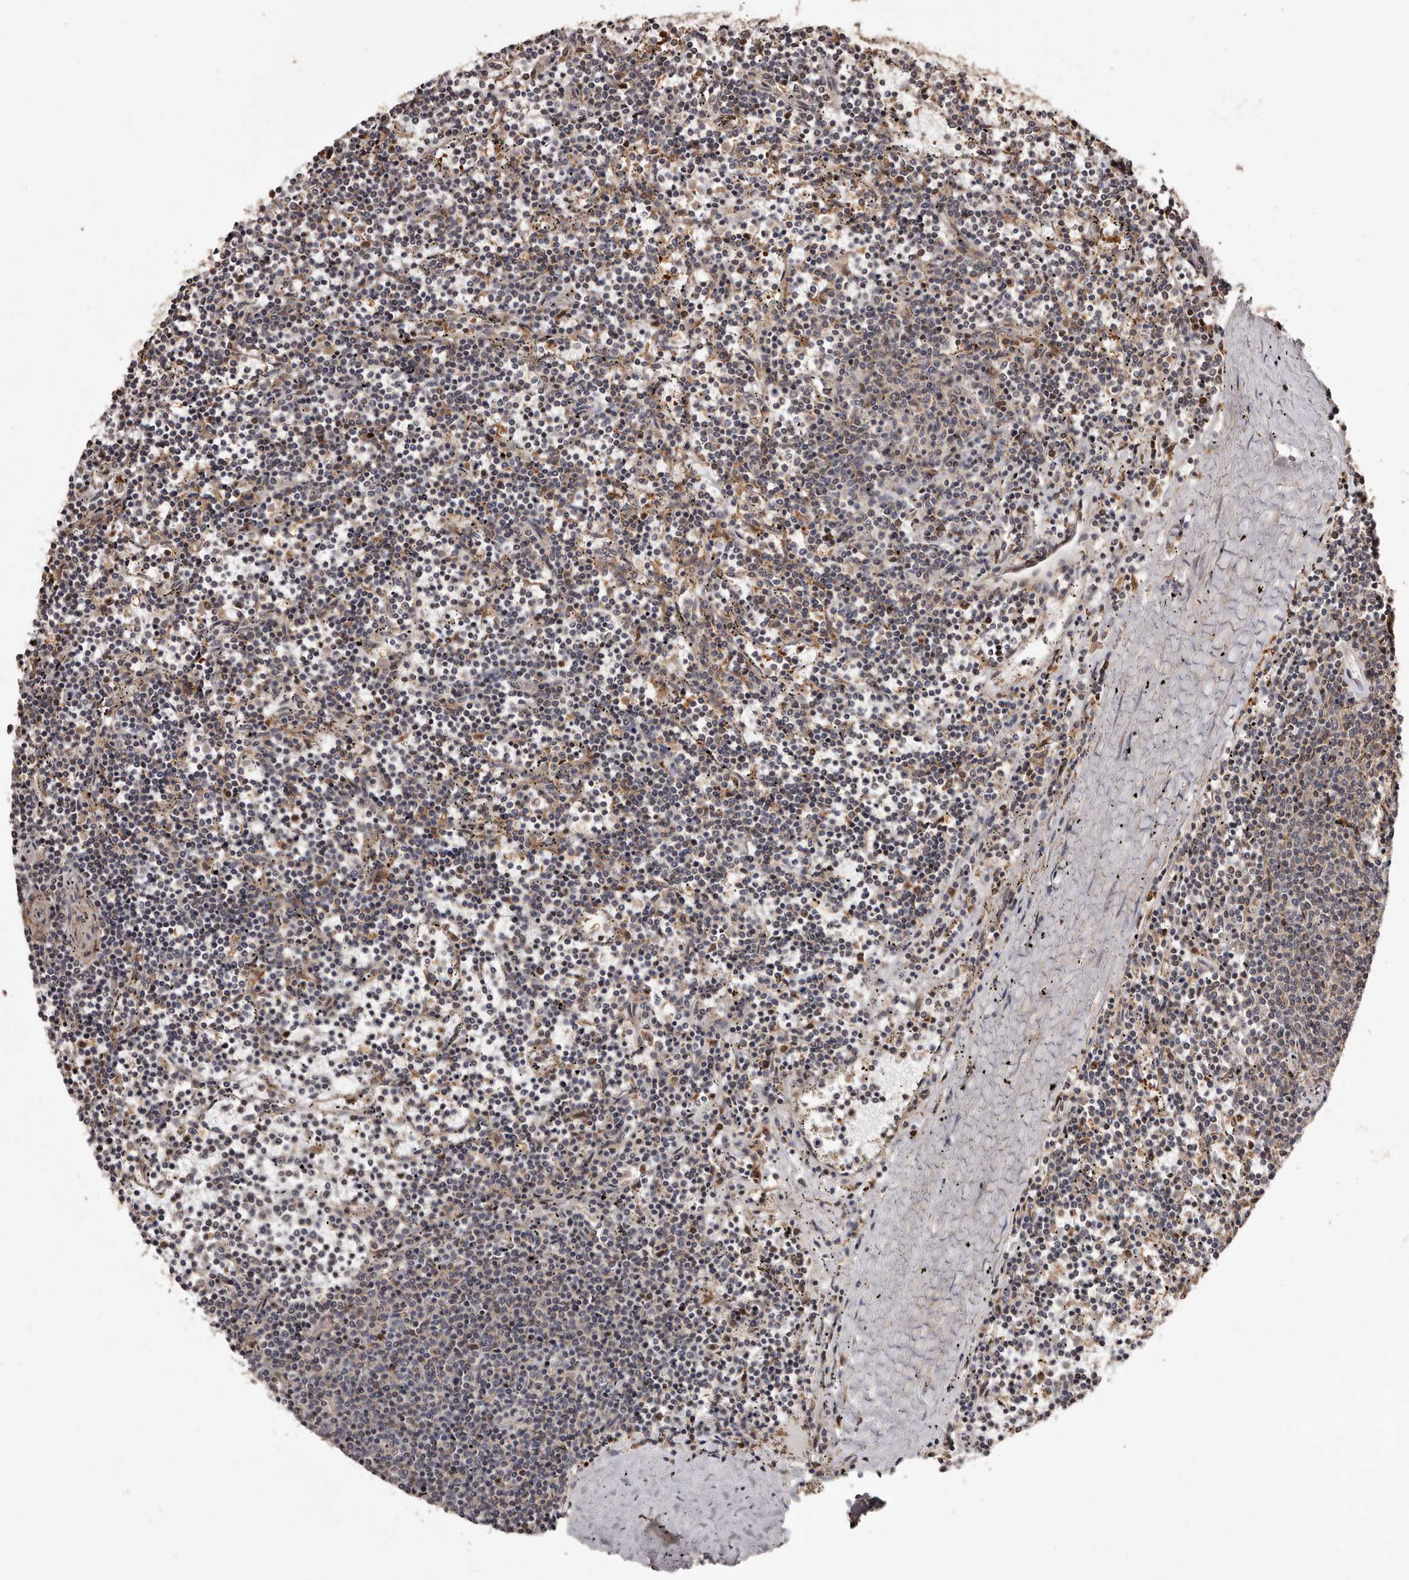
{"staining": {"intensity": "negative", "quantity": "none", "location": "none"}, "tissue": "lymphoma", "cell_type": "Tumor cells", "image_type": "cancer", "snomed": [{"axis": "morphology", "description": "Malignant lymphoma, non-Hodgkin's type, Low grade"}, {"axis": "topography", "description": "Spleen"}], "caption": "DAB (3,3'-diaminobenzidine) immunohistochemical staining of human lymphoma demonstrates no significant expression in tumor cells.", "gene": "ZCCHC7", "patient": {"sex": "female", "age": 50}}